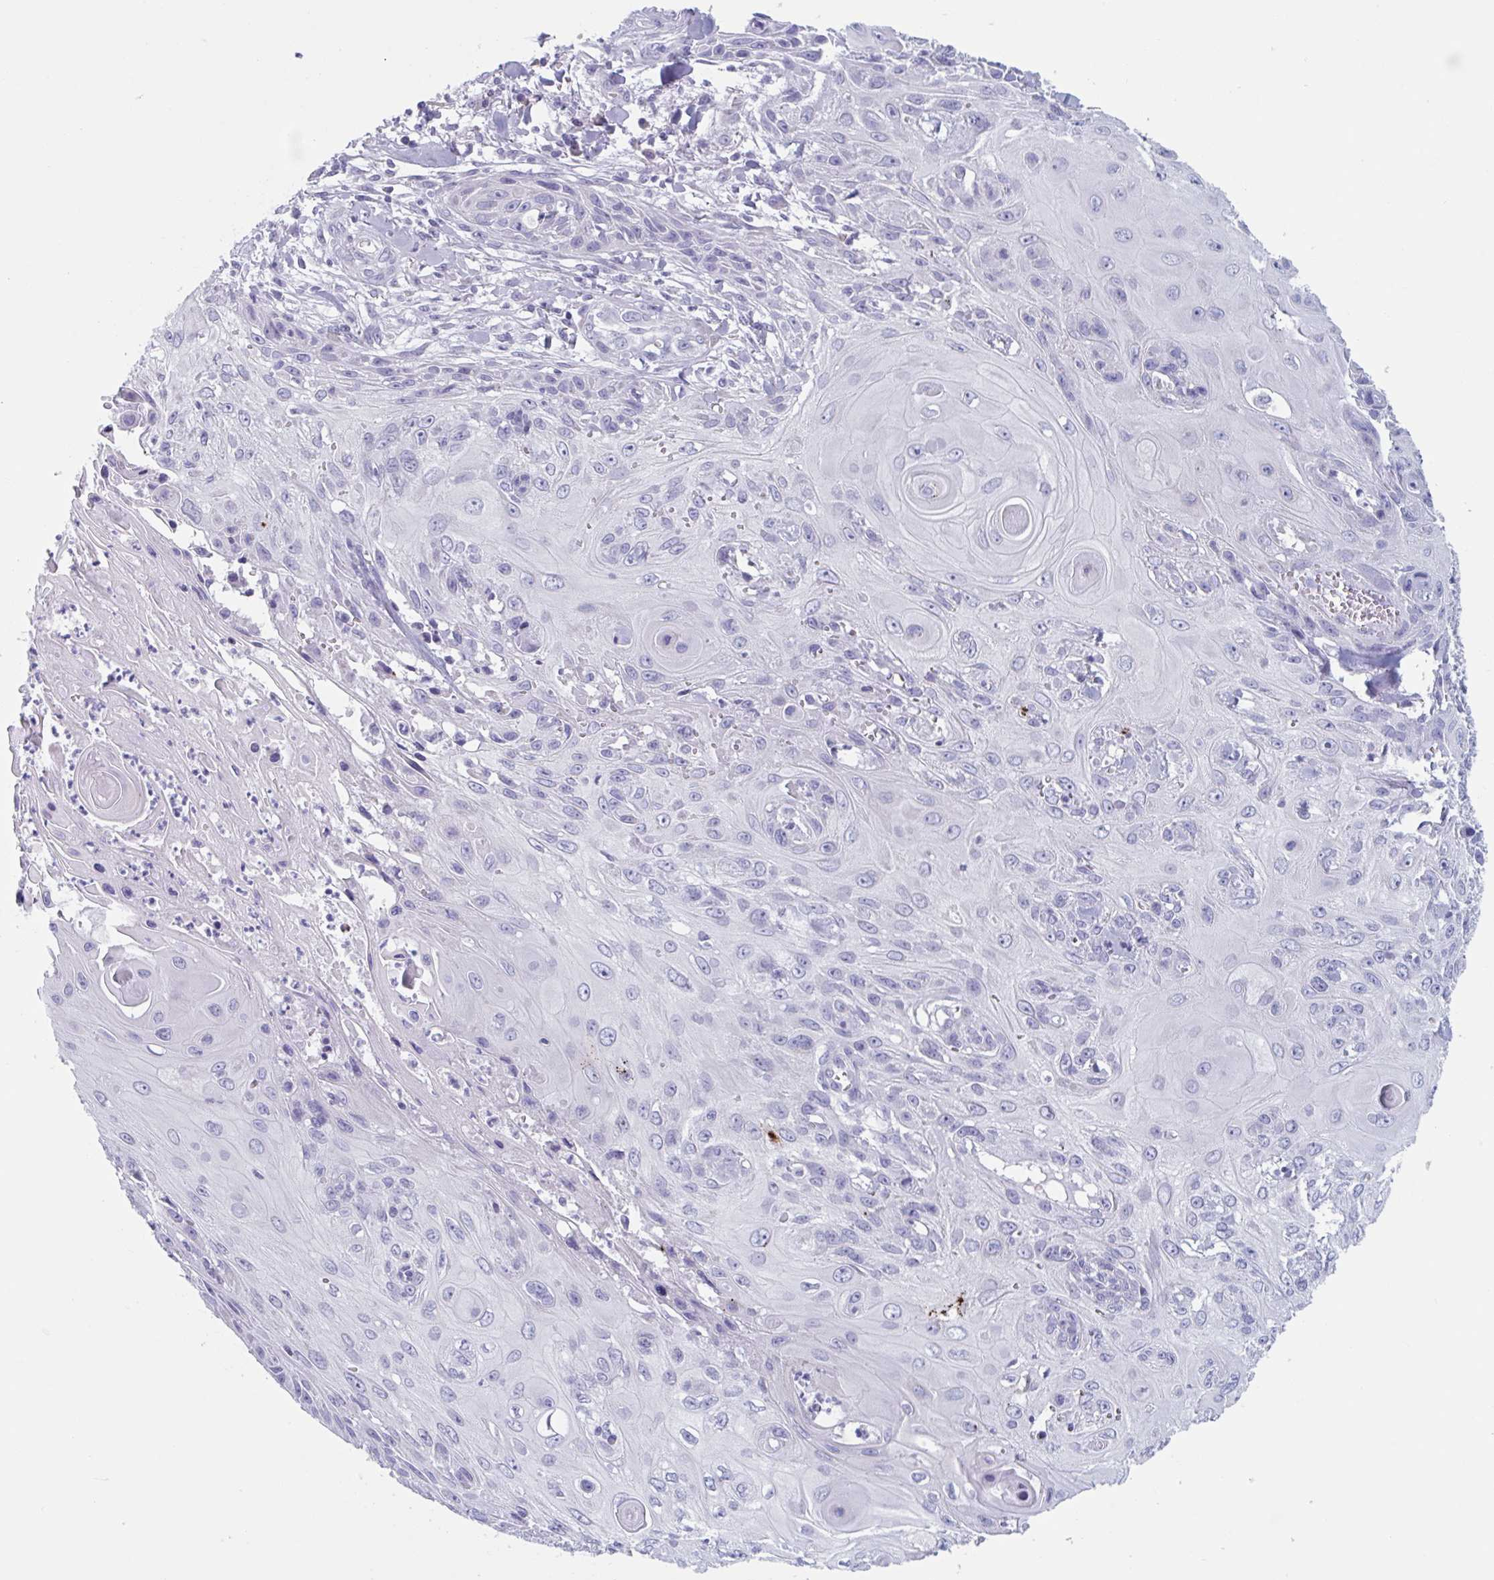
{"staining": {"intensity": "negative", "quantity": "none", "location": "none"}, "tissue": "skin cancer", "cell_type": "Tumor cells", "image_type": "cancer", "snomed": [{"axis": "morphology", "description": "Squamous cell carcinoma, NOS"}, {"axis": "topography", "description": "Skin"}, {"axis": "topography", "description": "Vulva"}], "caption": "This is an immunohistochemistry (IHC) photomicrograph of skin cancer. There is no positivity in tumor cells.", "gene": "HSD11B2", "patient": {"sex": "female", "age": 83}}